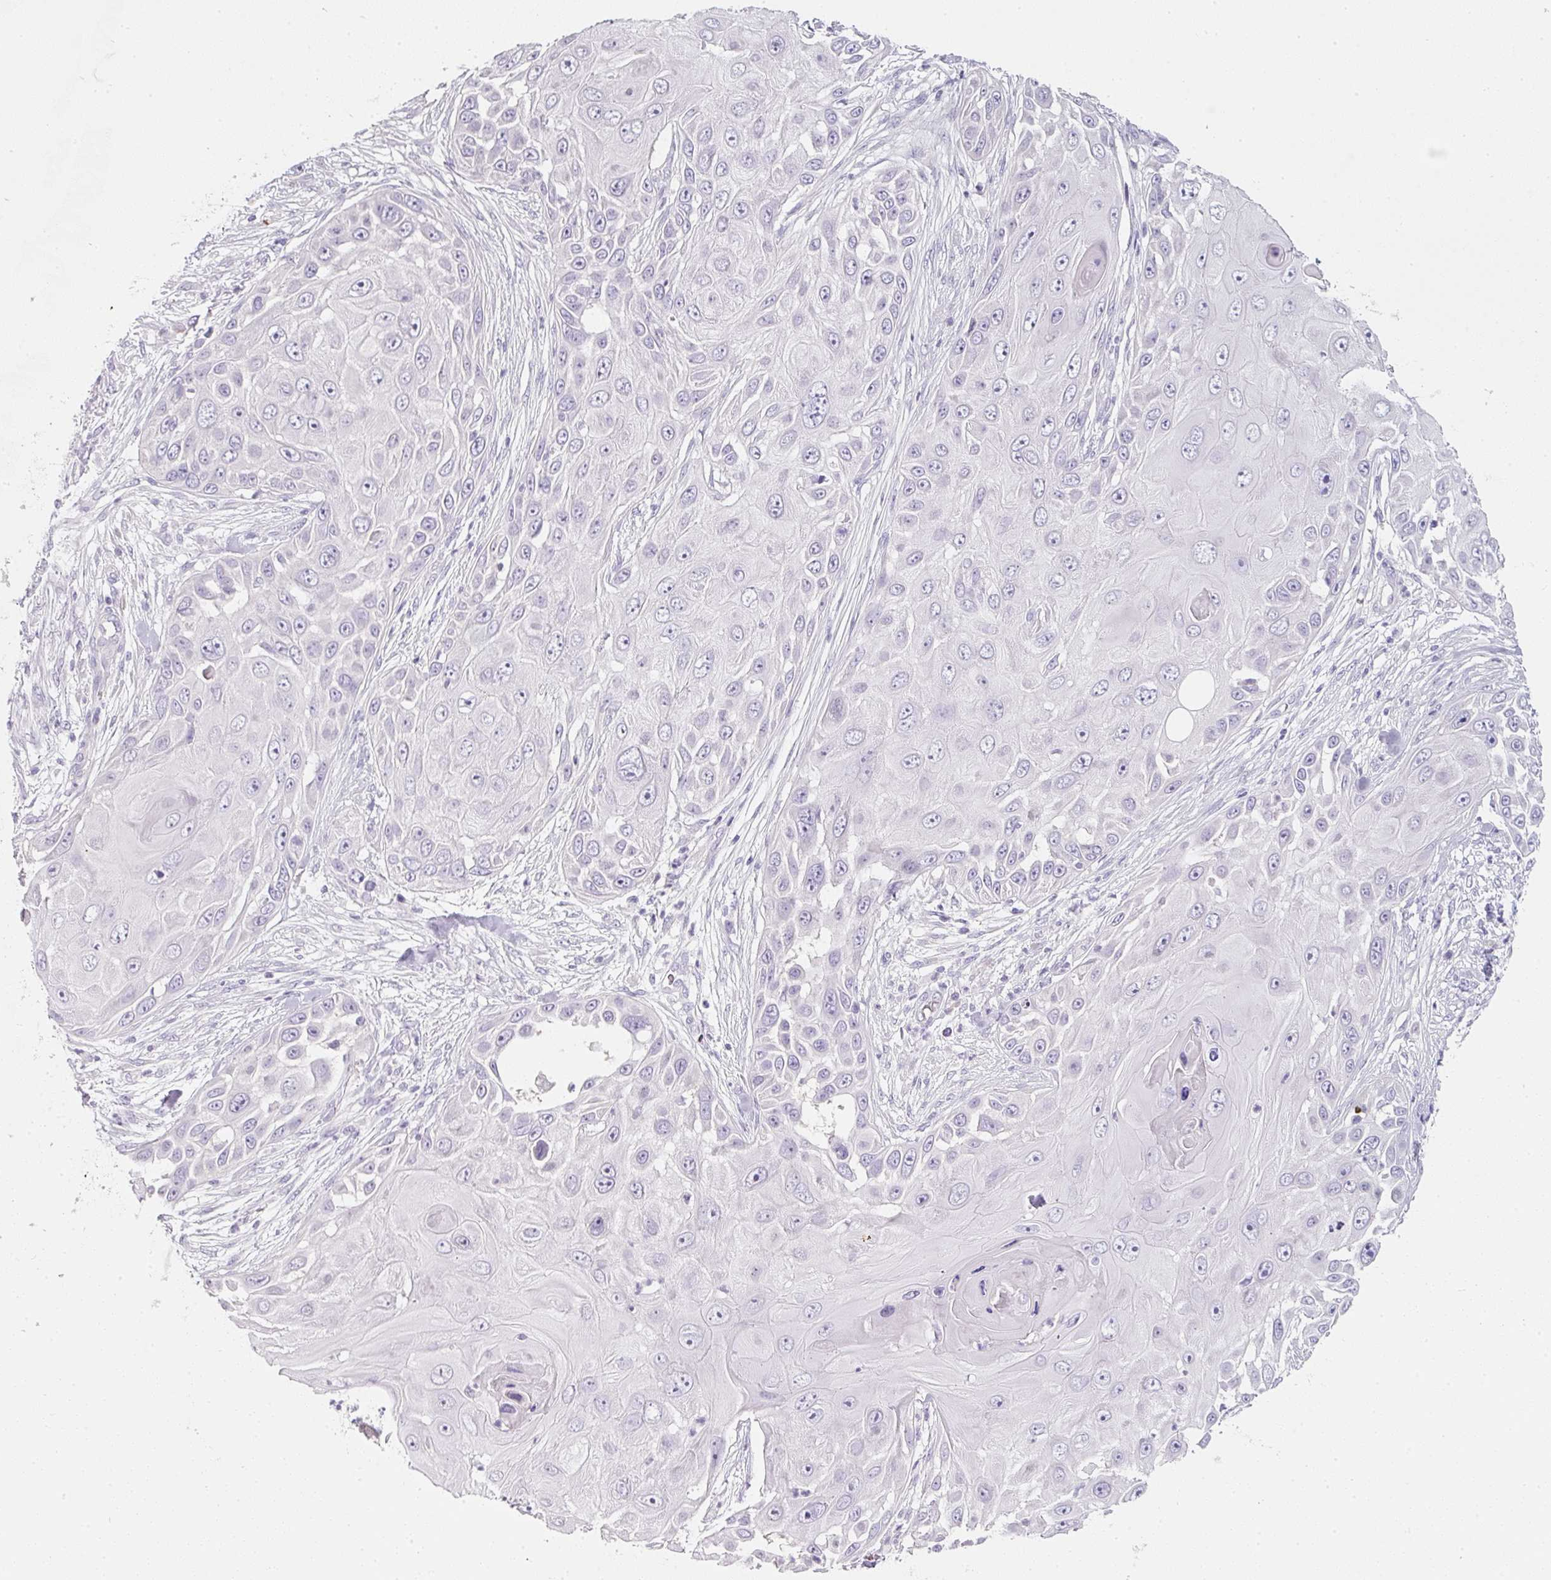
{"staining": {"intensity": "negative", "quantity": "none", "location": "none"}, "tissue": "skin cancer", "cell_type": "Tumor cells", "image_type": "cancer", "snomed": [{"axis": "morphology", "description": "Squamous cell carcinoma, NOS"}, {"axis": "topography", "description": "Skin"}], "caption": "The immunohistochemistry (IHC) photomicrograph has no significant expression in tumor cells of skin cancer tissue. (Brightfield microscopy of DAB (3,3'-diaminobenzidine) immunohistochemistry at high magnification).", "gene": "SLC2A2", "patient": {"sex": "female", "age": 44}}